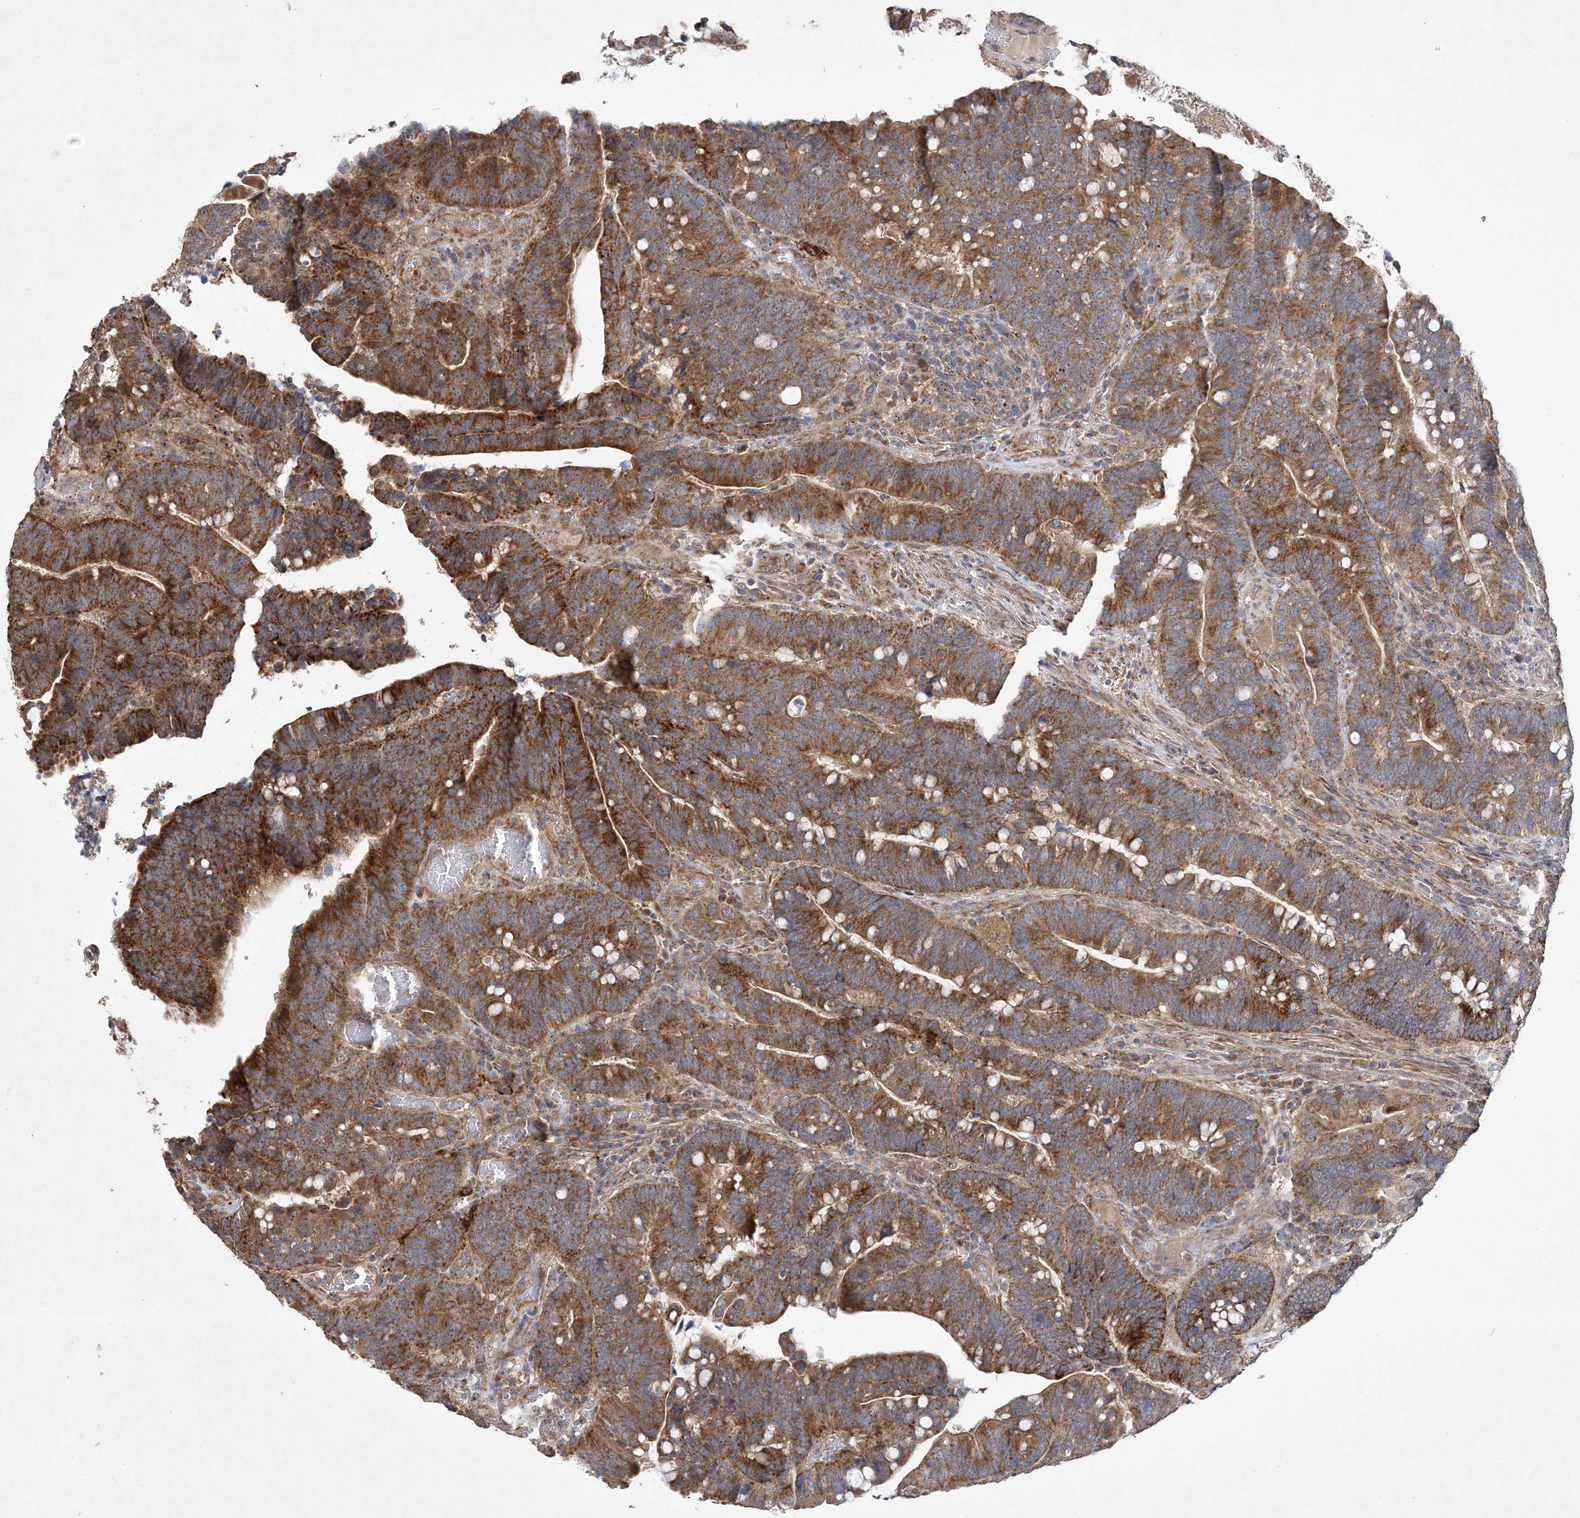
{"staining": {"intensity": "moderate", "quantity": ">75%", "location": "cytoplasmic/membranous"}, "tissue": "colorectal cancer", "cell_type": "Tumor cells", "image_type": "cancer", "snomed": [{"axis": "morphology", "description": "Adenocarcinoma, NOS"}, {"axis": "topography", "description": "Colon"}], "caption": "Colorectal cancer stained for a protein demonstrates moderate cytoplasmic/membranous positivity in tumor cells.", "gene": "FEZ2", "patient": {"sex": "female", "age": 66}}